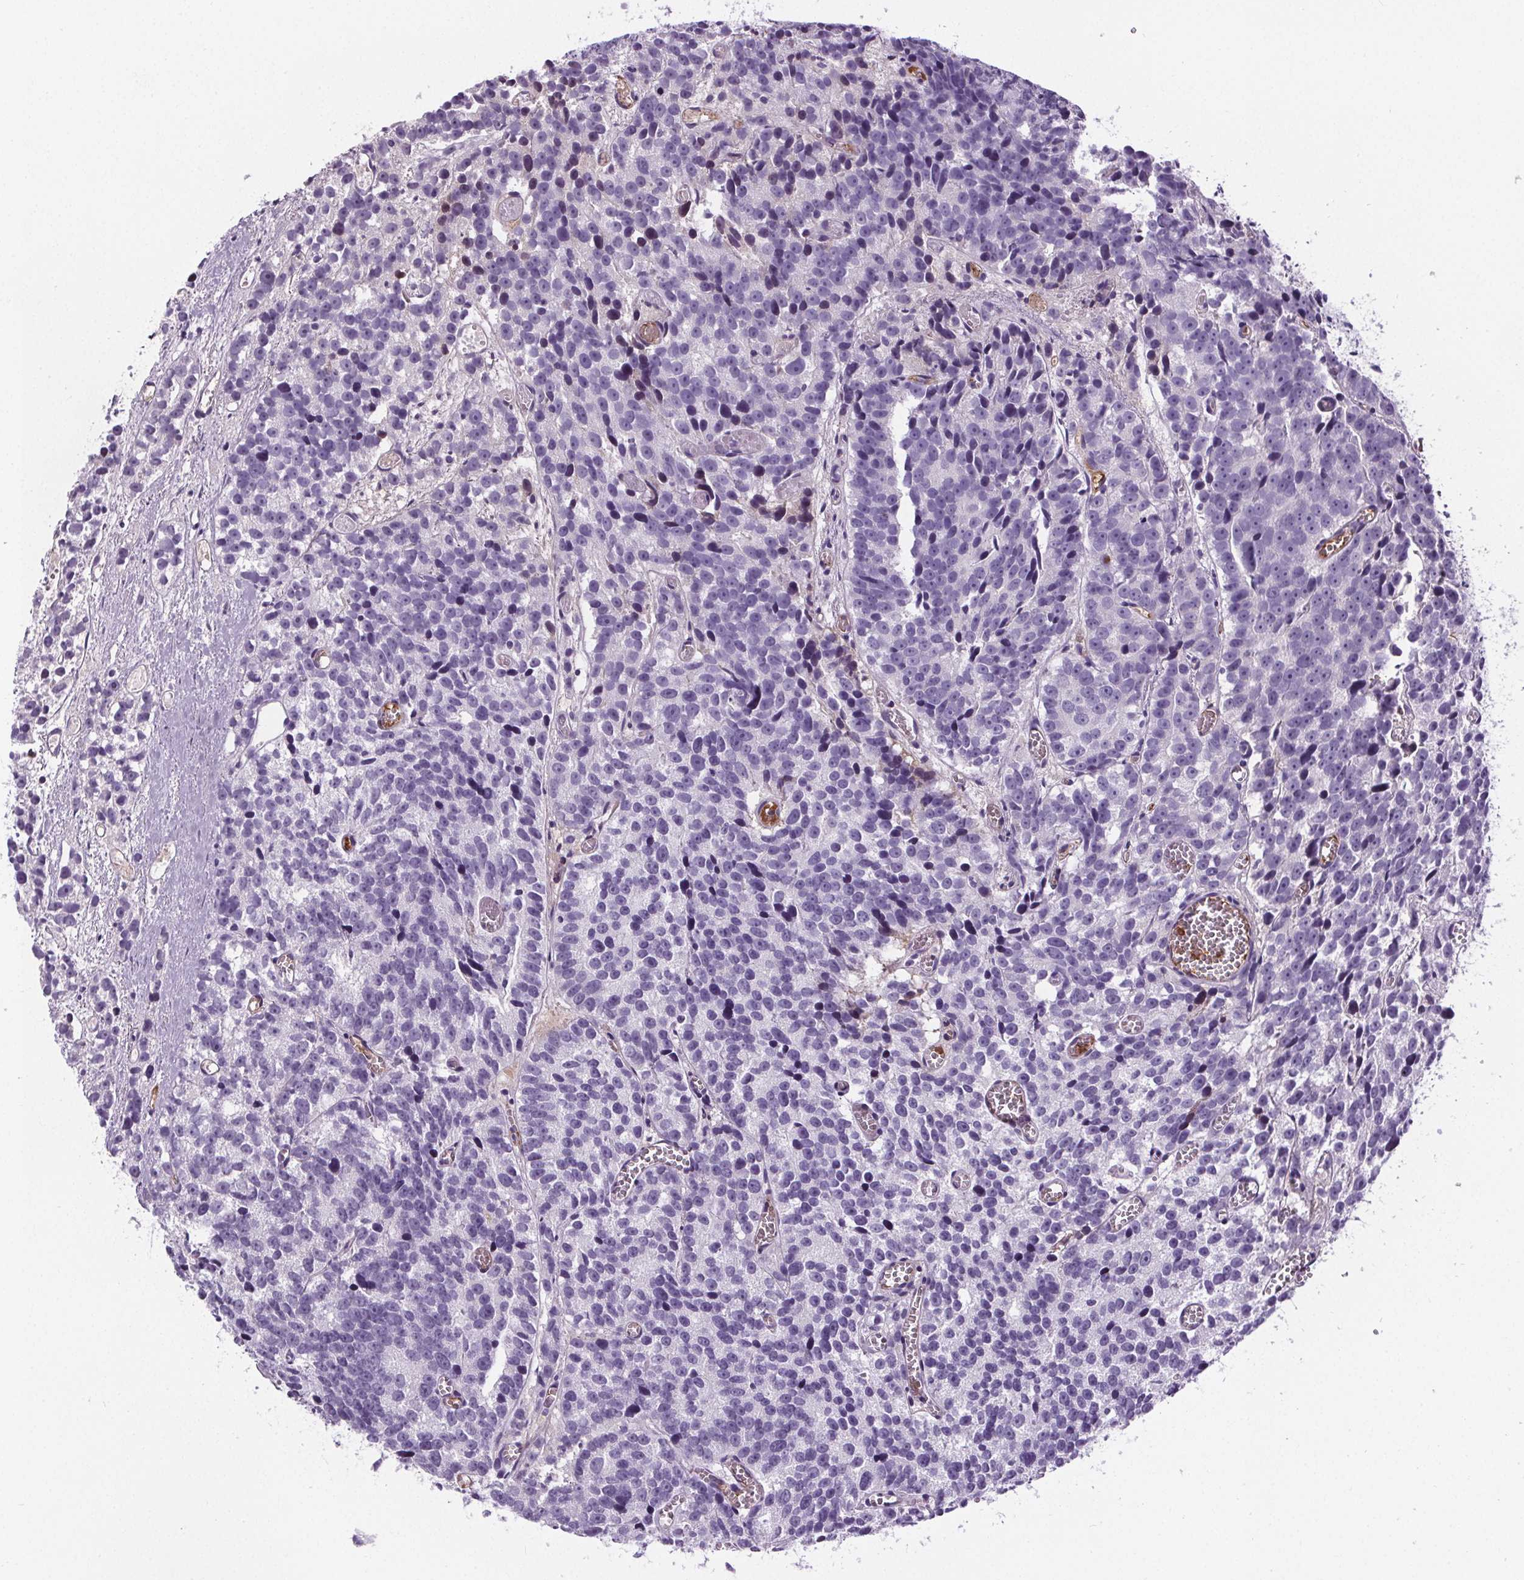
{"staining": {"intensity": "negative", "quantity": "none", "location": "none"}, "tissue": "prostate cancer", "cell_type": "Tumor cells", "image_type": "cancer", "snomed": [{"axis": "morphology", "description": "Adenocarcinoma, High grade"}, {"axis": "topography", "description": "Prostate"}], "caption": "Immunohistochemistry (IHC) histopathology image of prostate cancer stained for a protein (brown), which displays no staining in tumor cells. The staining is performed using DAB (3,3'-diaminobenzidine) brown chromogen with nuclei counter-stained in using hematoxylin.", "gene": "CD5L", "patient": {"sex": "male", "age": 77}}